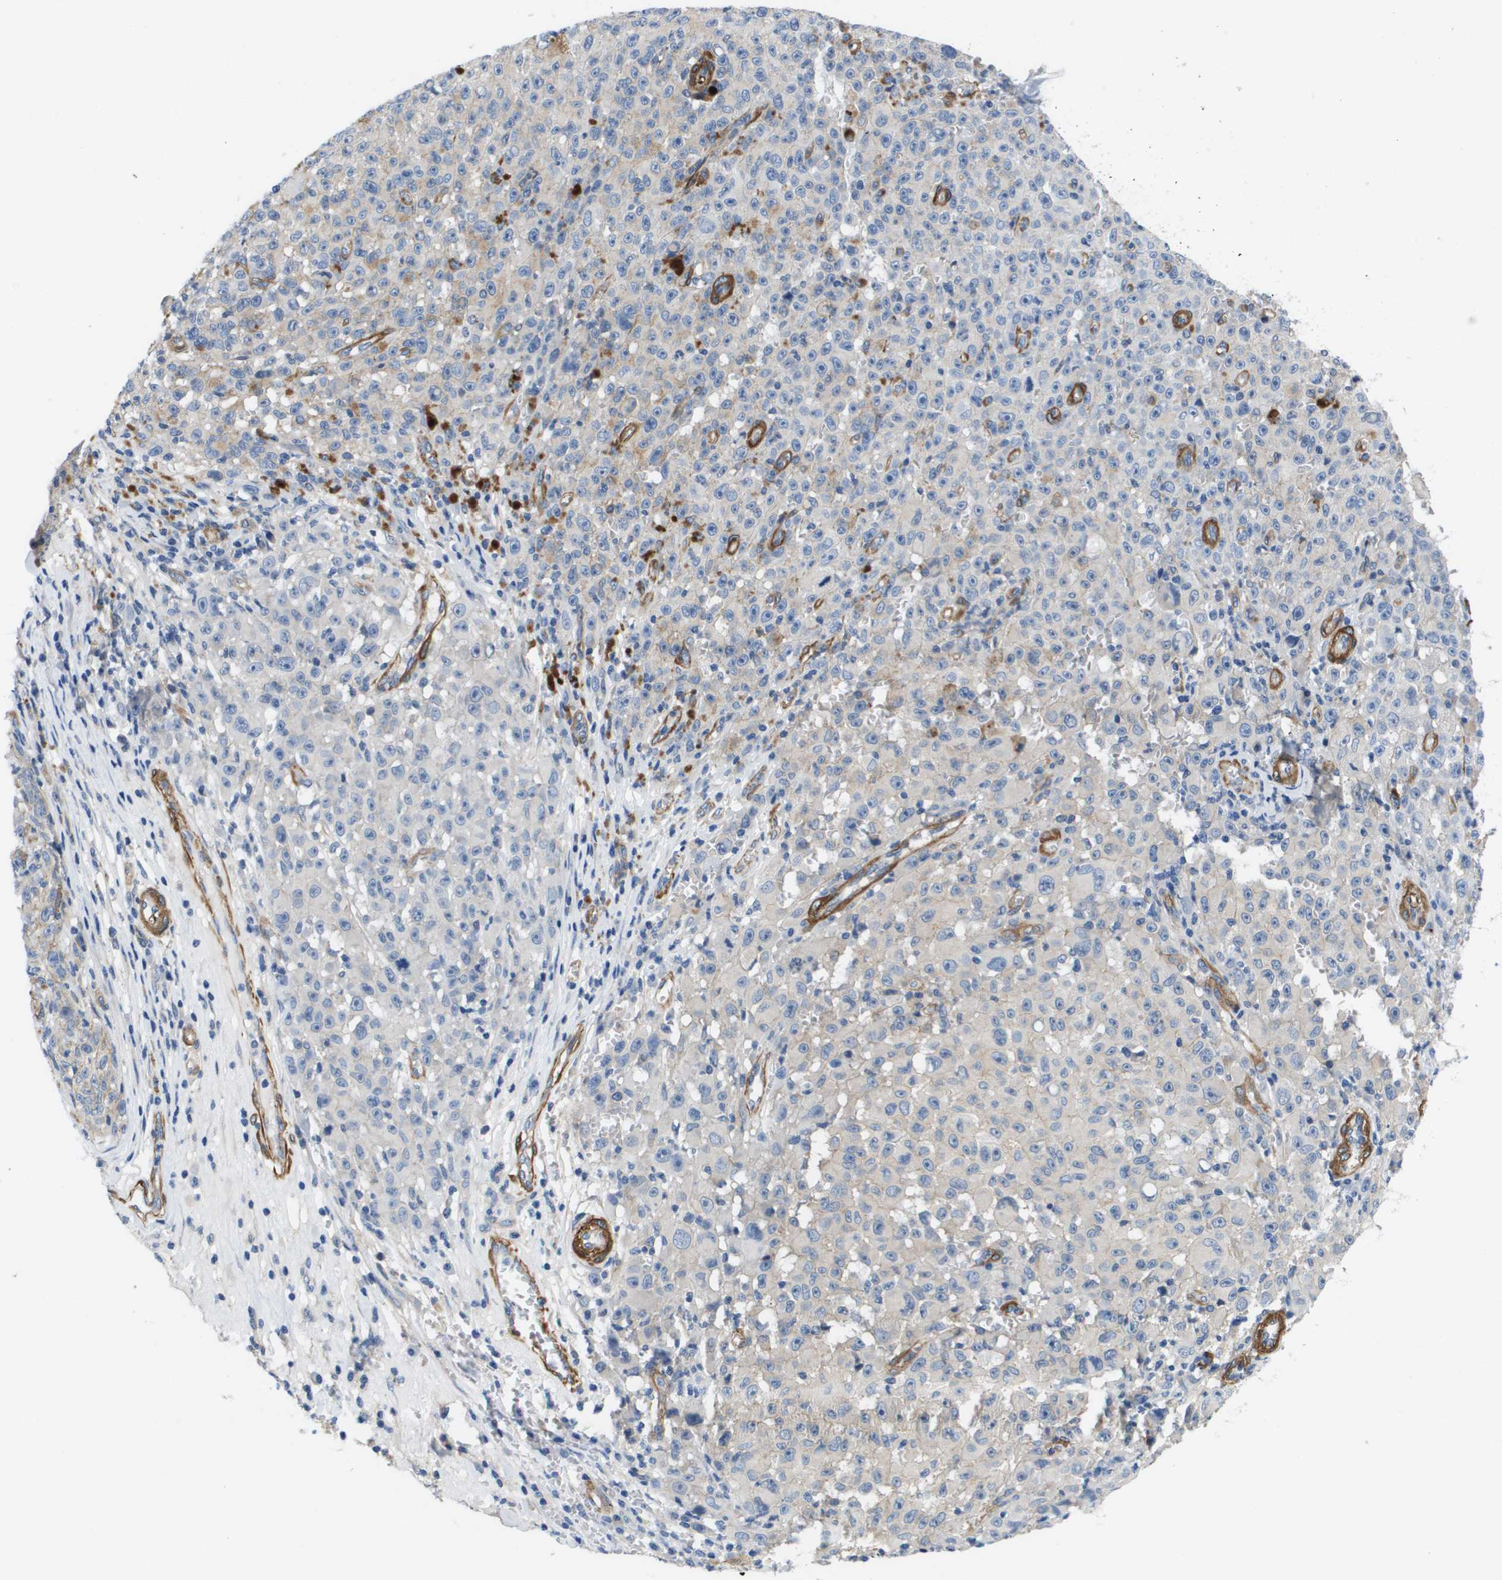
{"staining": {"intensity": "negative", "quantity": "none", "location": "none"}, "tissue": "melanoma", "cell_type": "Tumor cells", "image_type": "cancer", "snomed": [{"axis": "morphology", "description": "Malignant melanoma, NOS"}, {"axis": "topography", "description": "Skin"}], "caption": "This is a photomicrograph of immunohistochemistry (IHC) staining of malignant melanoma, which shows no expression in tumor cells. (Brightfield microscopy of DAB immunohistochemistry at high magnification).", "gene": "LPP", "patient": {"sex": "female", "age": 82}}